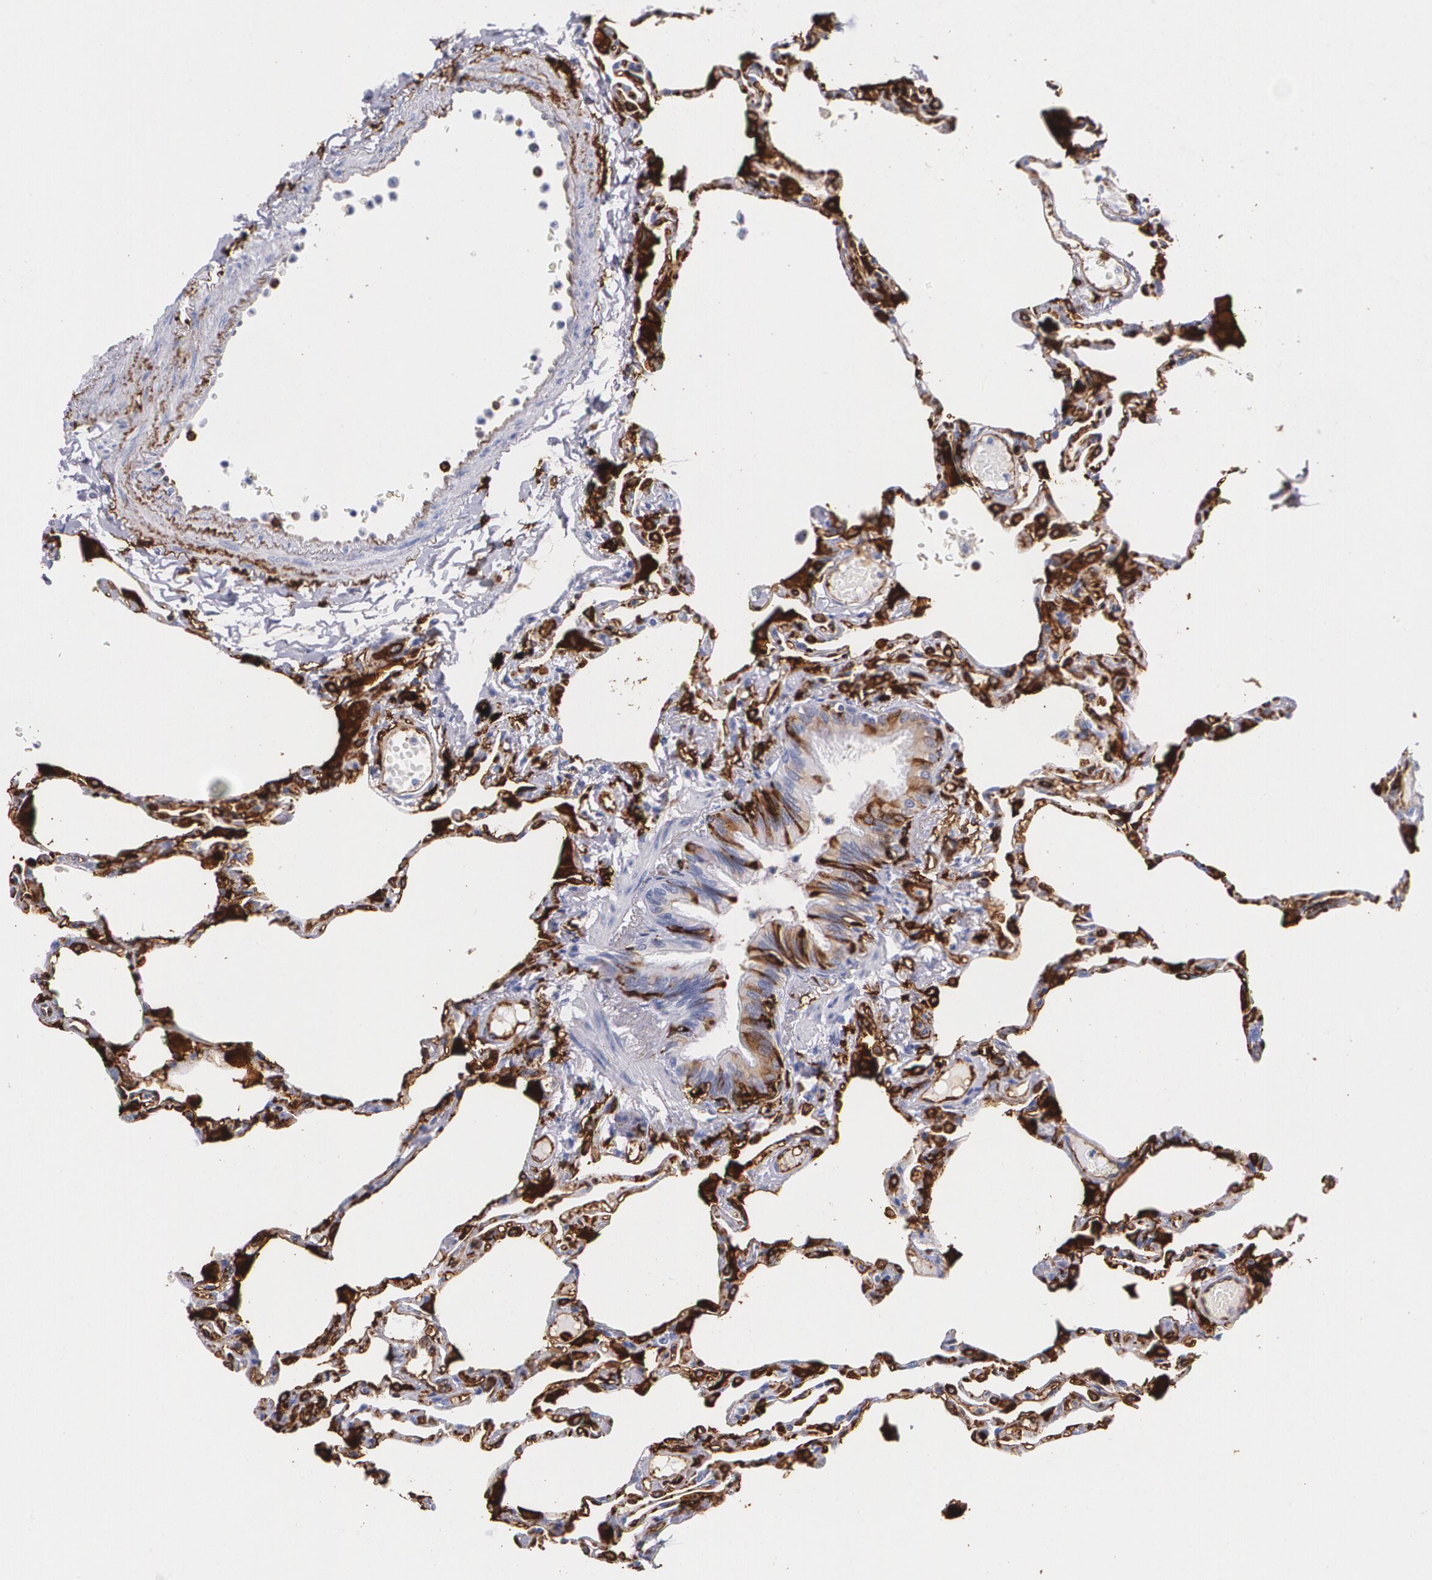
{"staining": {"intensity": "moderate", "quantity": "25%-75%", "location": "cytoplasmic/membranous"}, "tissue": "lung", "cell_type": "Alveolar cells", "image_type": "normal", "snomed": [{"axis": "morphology", "description": "Normal tissue, NOS"}, {"axis": "topography", "description": "Lung"}], "caption": "Protein expression analysis of unremarkable lung exhibits moderate cytoplasmic/membranous staining in approximately 25%-75% of alveolar cells.", "gene": "HLA", "patient": {"sex": "female", "age": 49}}